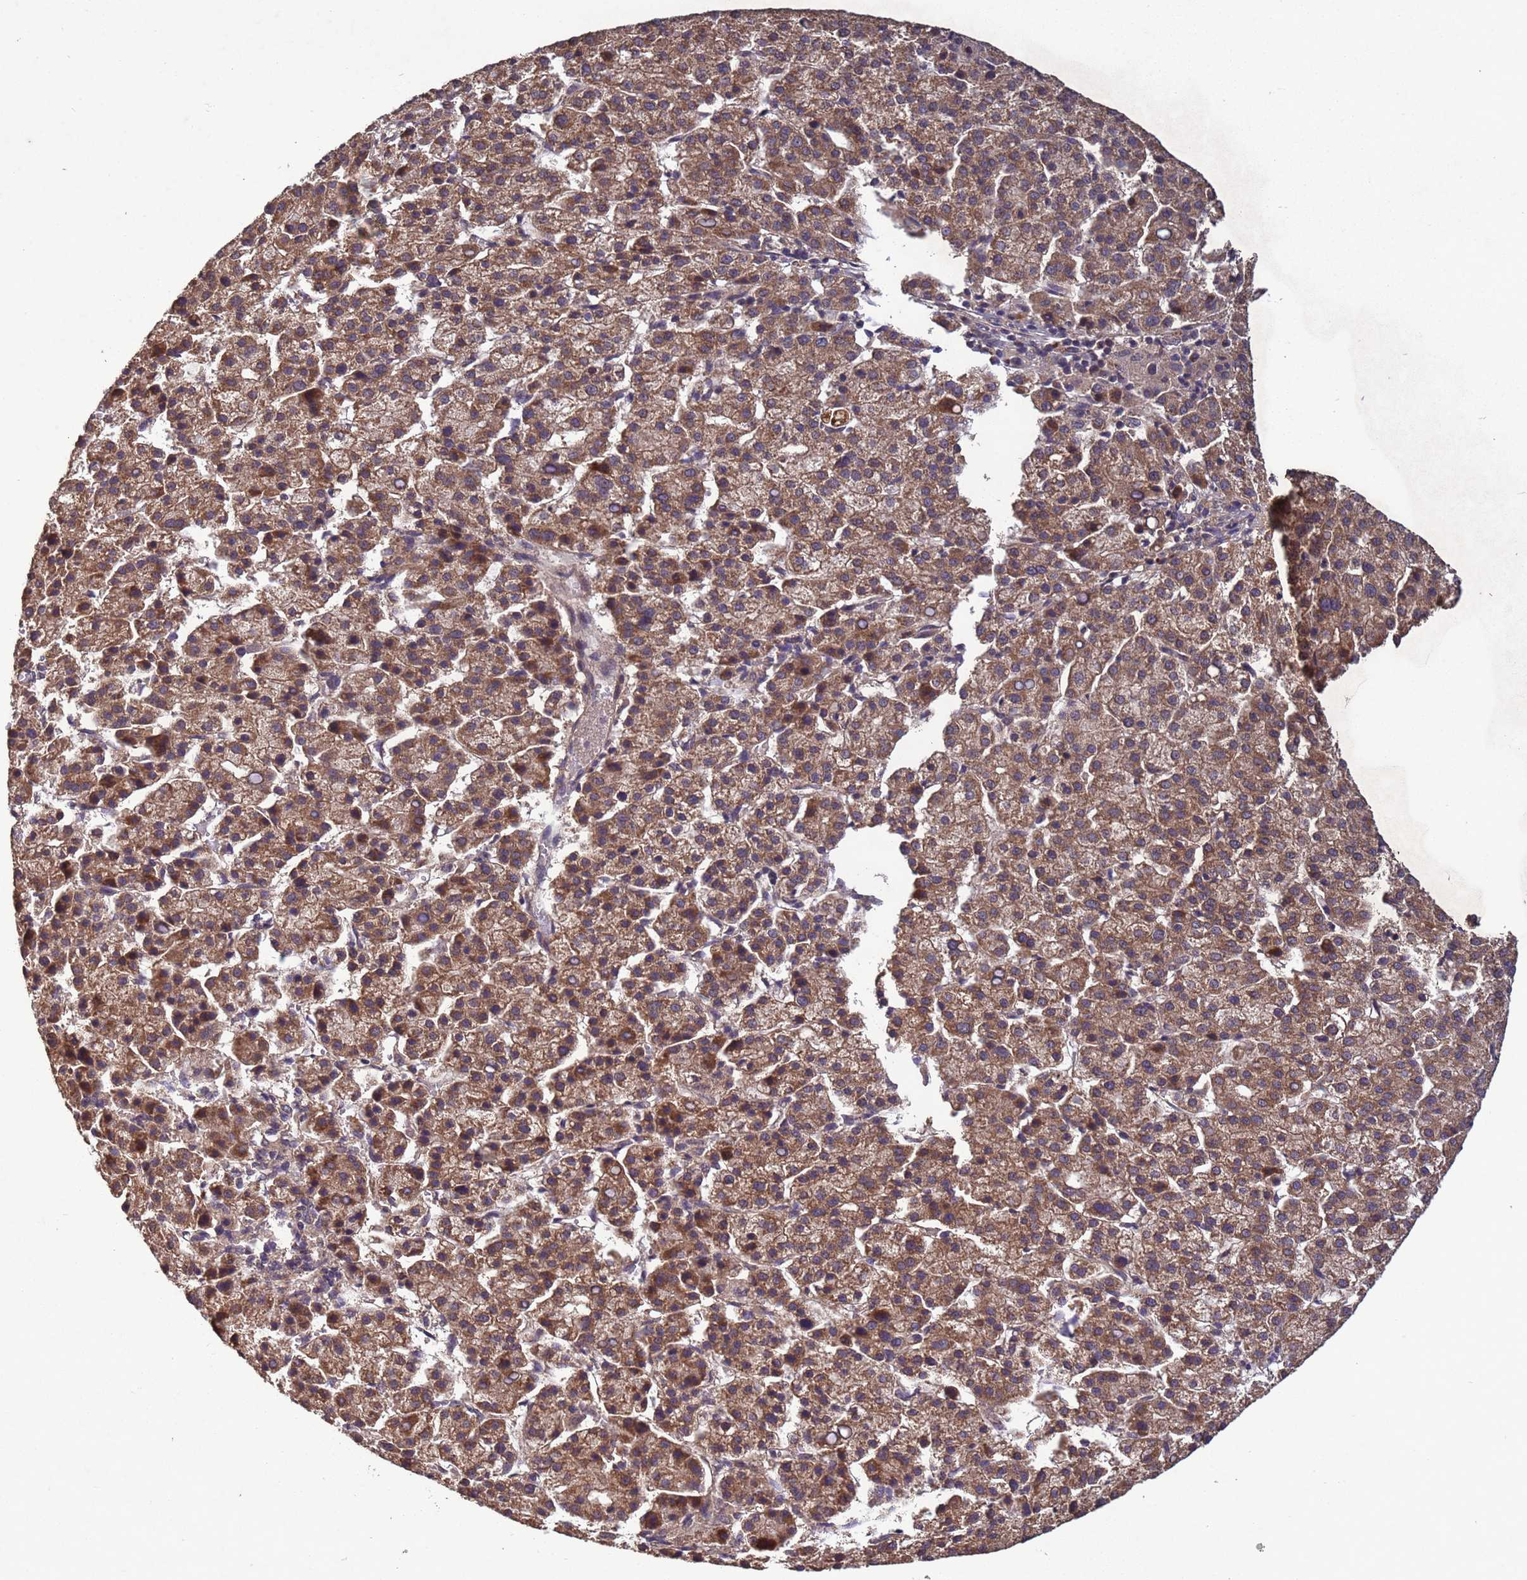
{"staining": {"intensity": "moderate", "quantity": ">75%", "location": "cytoplasmic/membranous"}, "tissue": "liver cancer", "cell_type": "Tumor cells", "image_type": "cancer", "snomed": [{"axis": "morphology", "description": "Carcinoma, Hepatocellular, NOS"}, {"axis": "topography", "description": "Liver"}], "caption": "IHC of human liver hepatocellular carcinoma displays medium levels of moderate cytoplasmic/membranous positivity in approximately >75% of tumor cells.", "gene": "FASTKD1", "patient": {"sex": "female", "age": 58}}